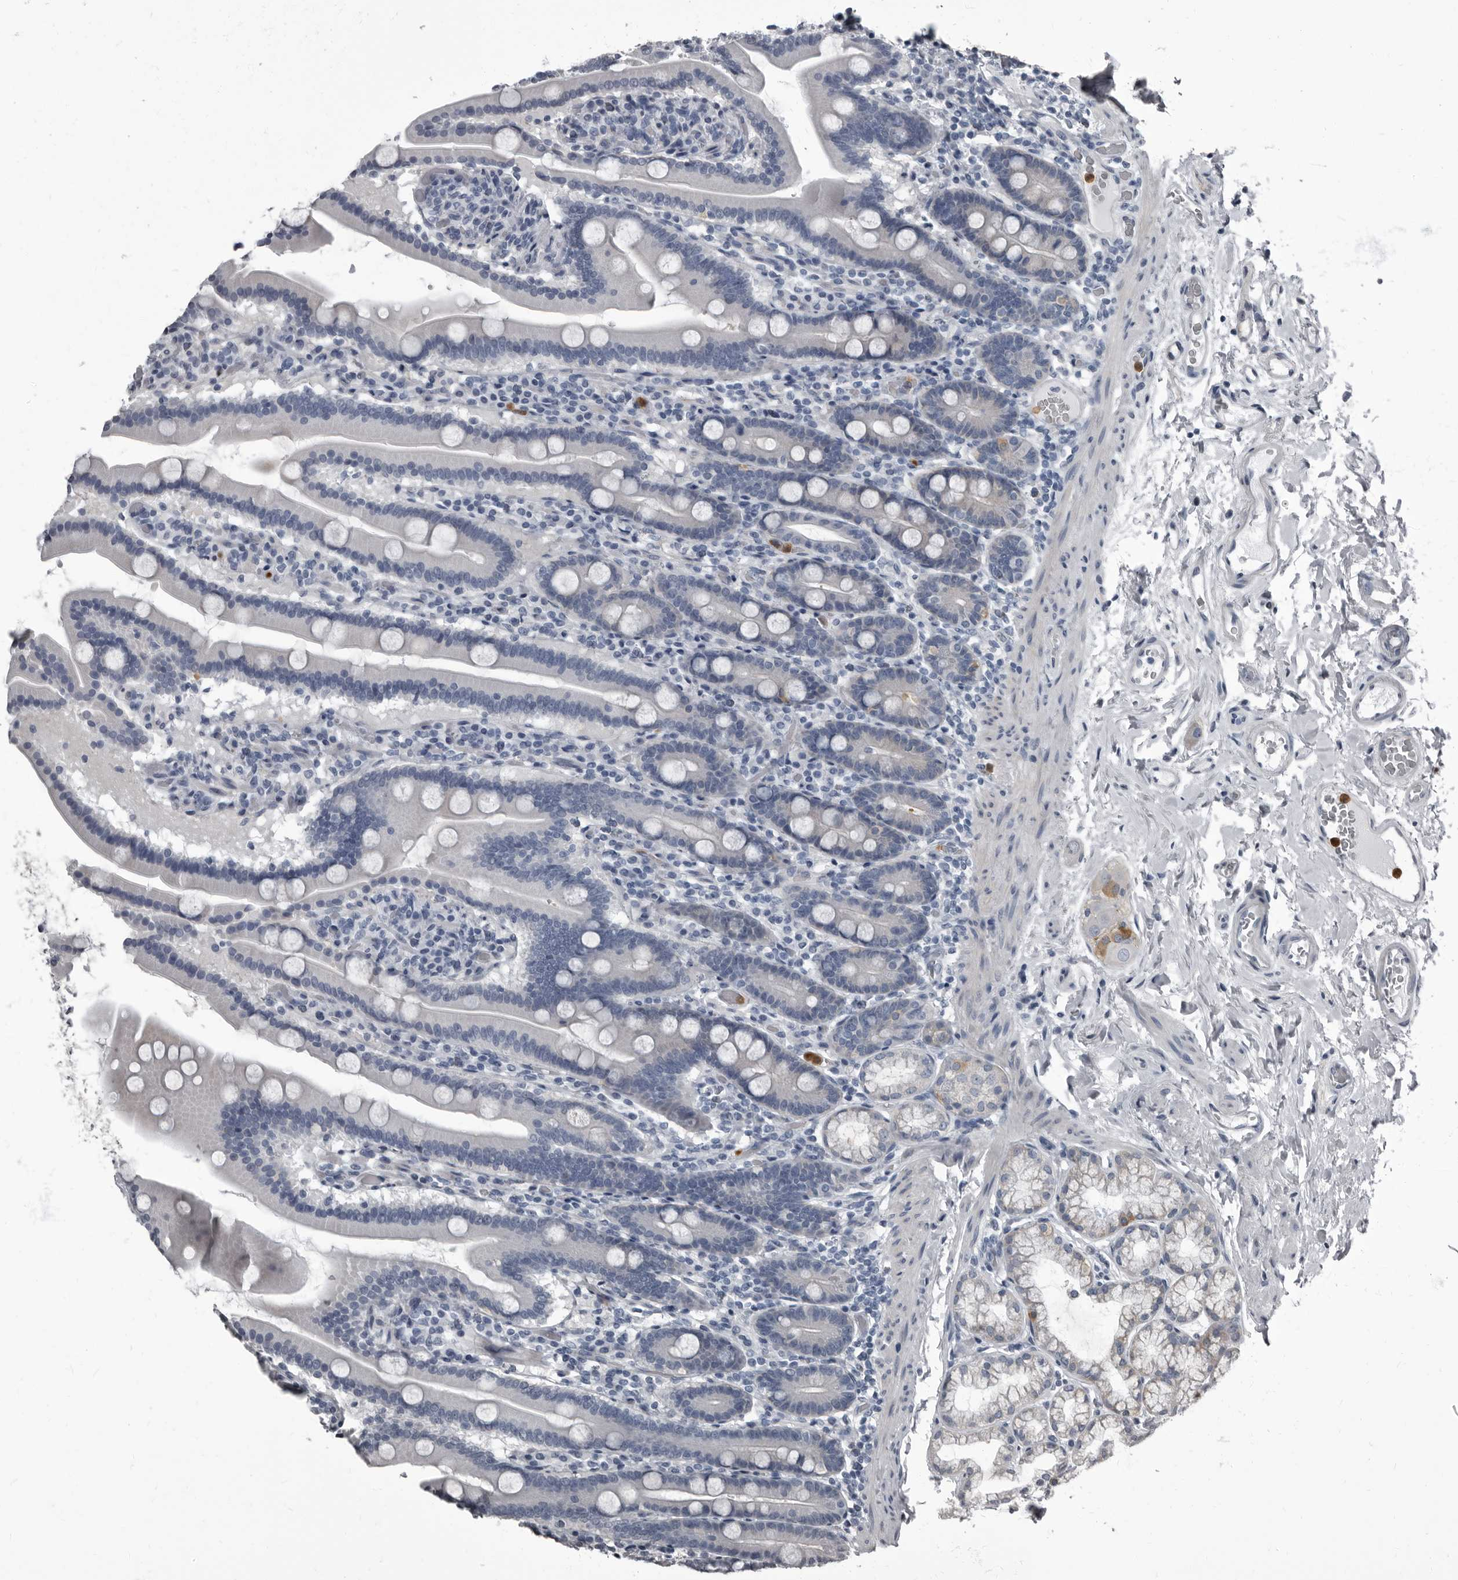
{"staining": {"intensity": "negative", "quantity": "none", "location": "none"}, "tissue": "duodenum", "cell_type": "Glandular cells", "image_type": "normal", "snomed": [{"axis": "morphology", "description": "Normal tissue, NOS"}, {"axis": "topography", "description": "Duodenum"}], "caption": "High power microscopy photomicrograph of an immunohistochemistry (IHC) photomicrograph of benign duodenum, revealing no significant staining in glandular cells. The staining was performed using DAB to visualize the protein expression in brown, while the nuclei were stained in blue with hematoxylin (Magnification: 20x).", "gene": "TPD52L1", "patient": {"sex": "male", "age": 55}}